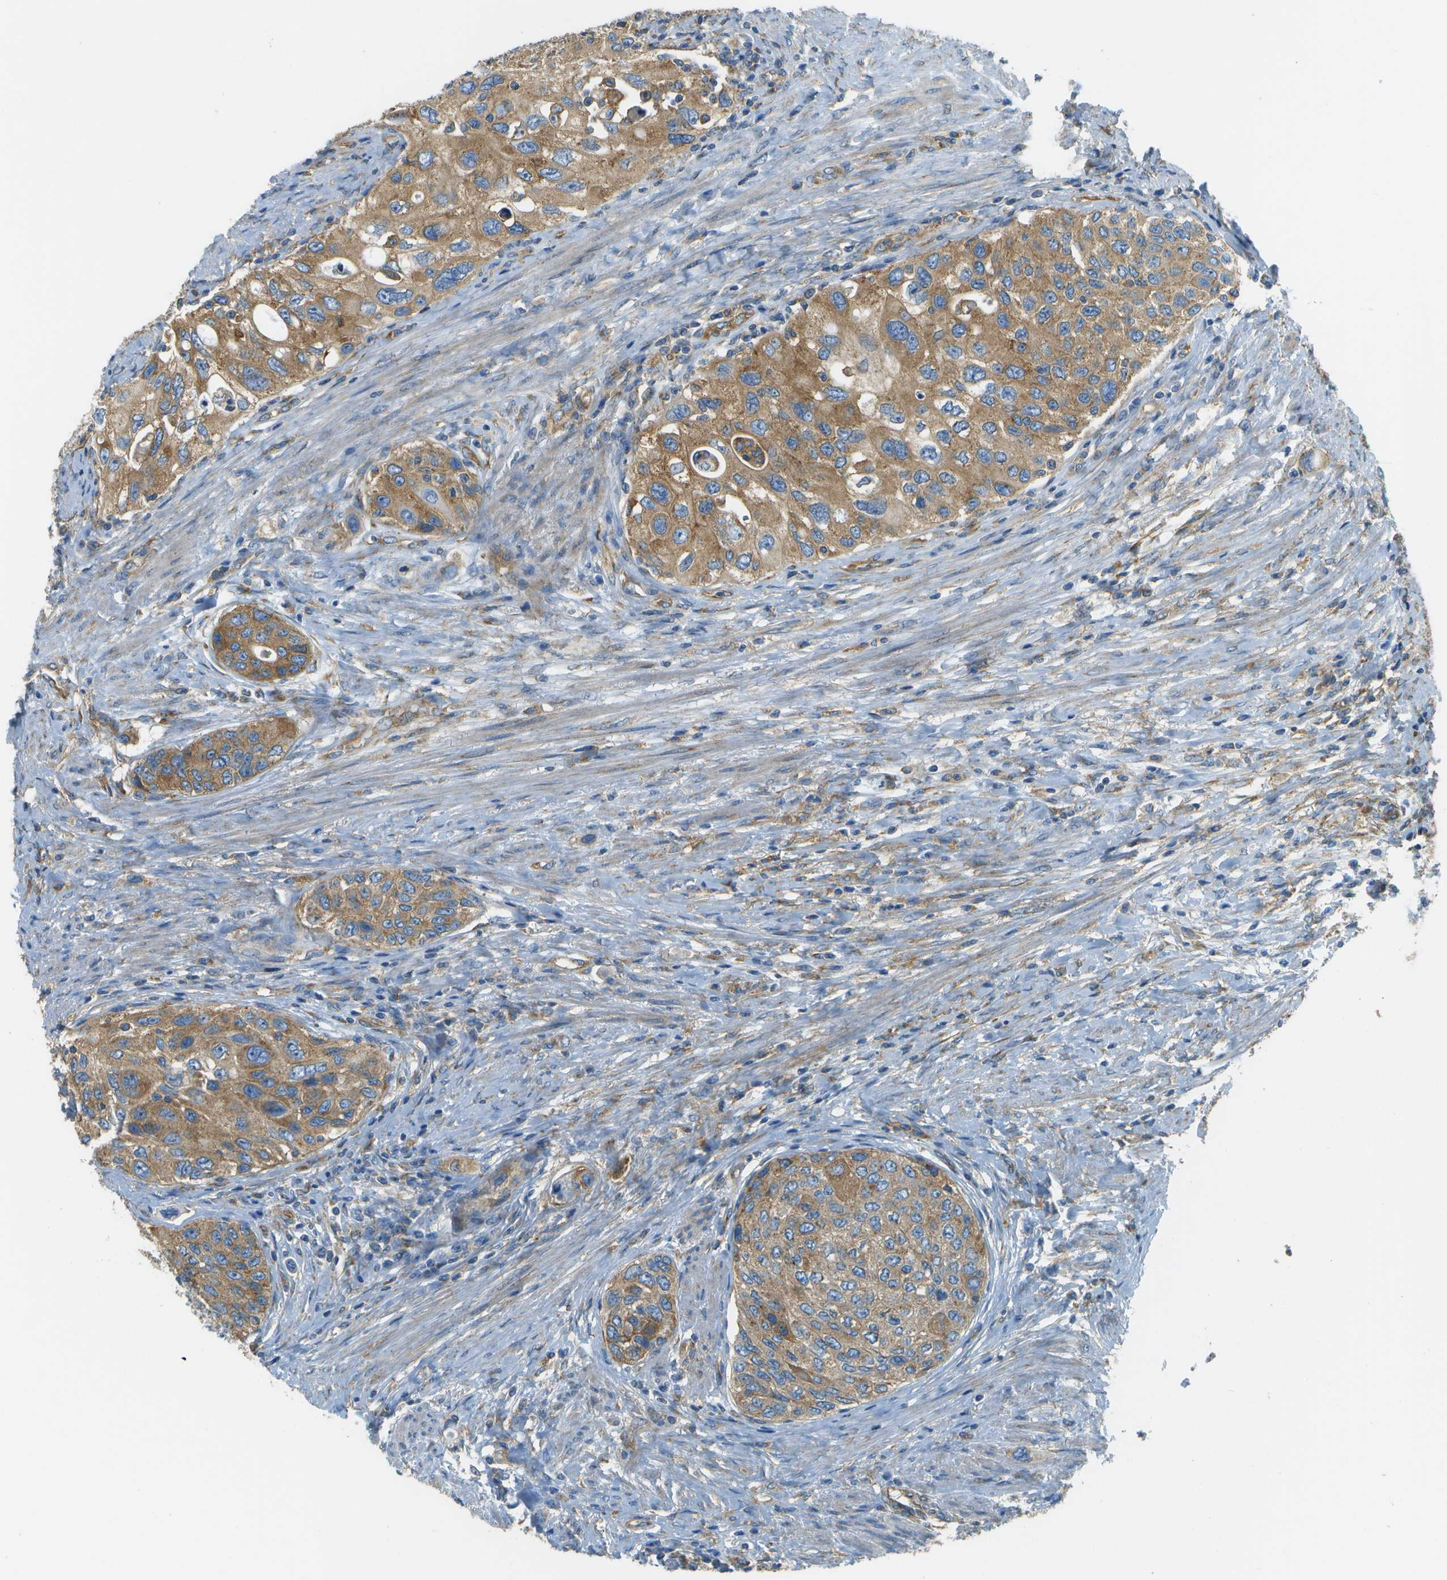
{"staining": {"intensity": "moderate", "quantity": ">75%", "location": "cytoplasmic/membranous"}, "tissue": "urothelial cancer", "cell_type": "Tumor cells", "image_type": "cancer", "snomed": [{"axis": "morphology", "description": "Urothelial carcinoma, High grade"}, {"axis": "topography", "description": "Urinary bladder"}], "caption": "Protein expression analysis of urothelial cancer reveals moderate cytoplasmic/membranous staining in approximately >75% of tumor cells.", "gene": "CLTC", "patient": {"sex": "female", "age": 56}}